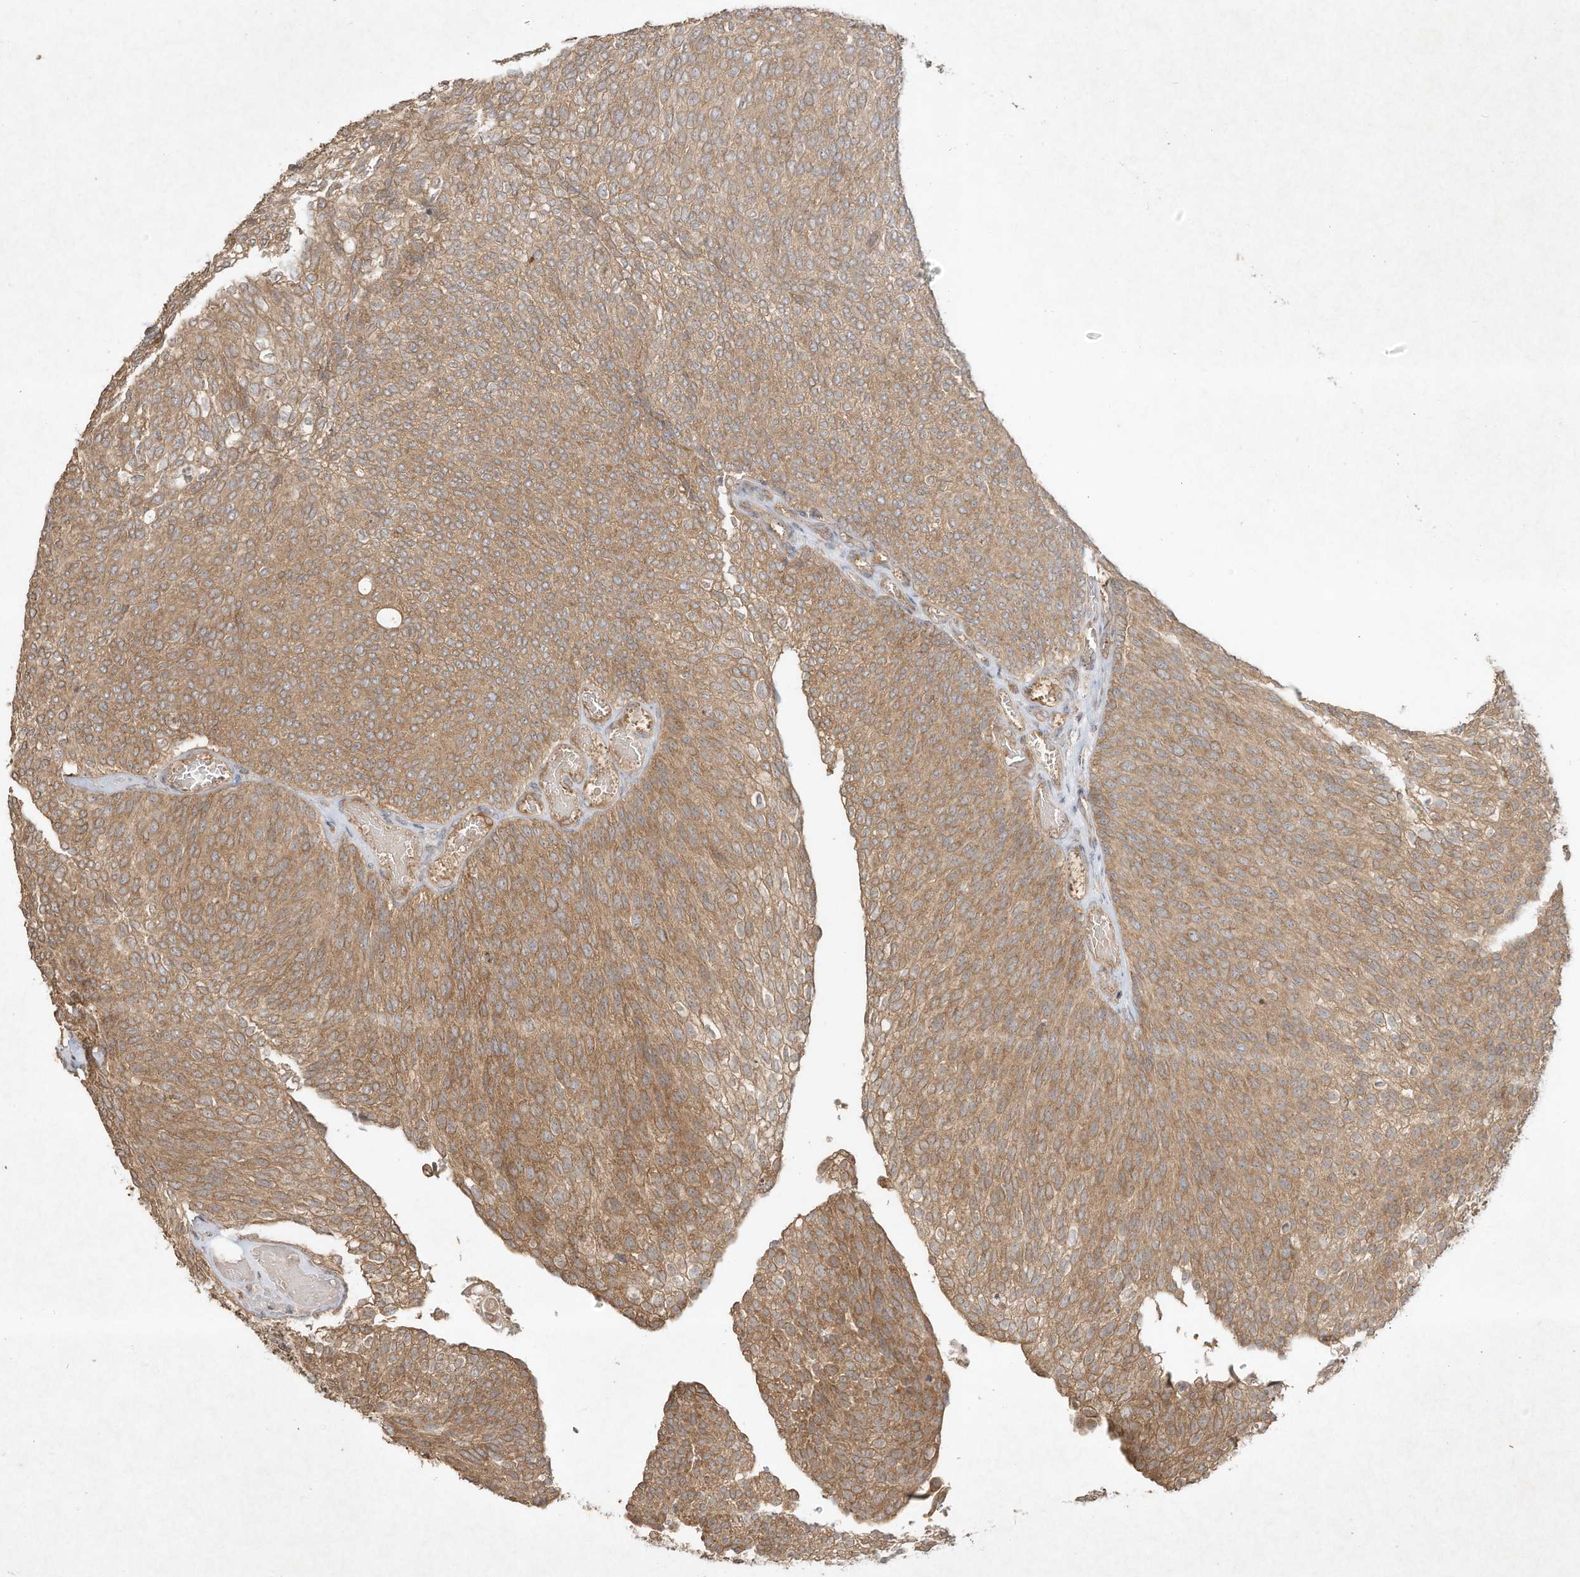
{"staining": {"intensity": "moderate", "quantity": ">75%", "location": "cytoplasmic/membranous"}, "tissue": "urothelial cancer", "cell_type": "Tumor cells", "image_type": "cancer", "snomed": [{"axis": "morphology", "description": "Urothelial carcinoma, Low grade"}, {"axis": "topography", "description": "Urinary bladder"}], "caption": "Tumor cells show medium levels of moderate cytoplasmic/membranous positivity in approximately >75% of cells in urothelial cancer. (Stains: DAB (3,3'-diaminobenzidine) in brown, nuclei in blue, Microscopy: brightfield microscopy at high magnification).", "gene": "DYNC1I2", "patient": {"sex": "female", "age": 79}}